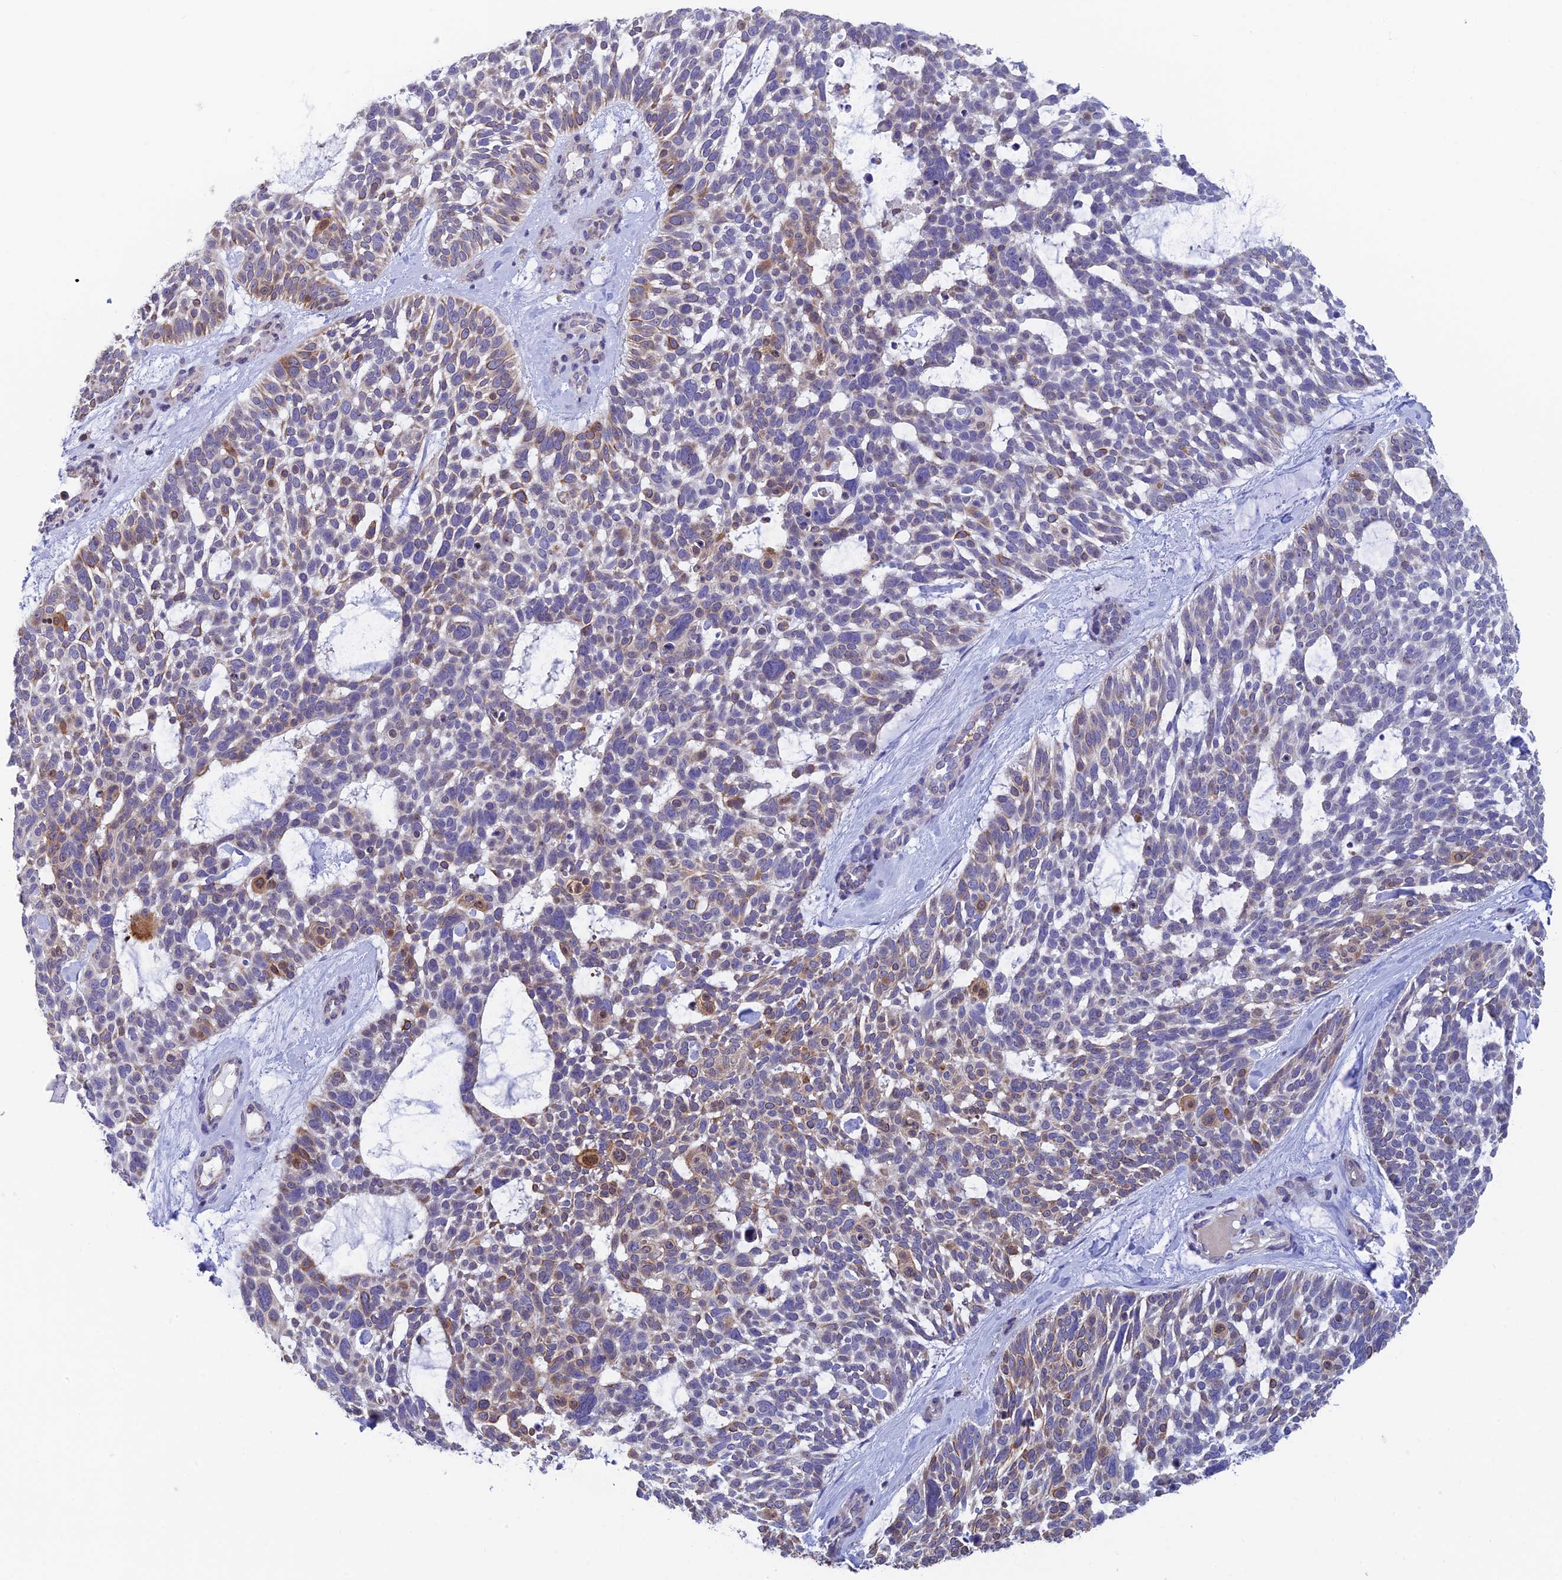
{"staining": {"intensity": "weak", "quantity": "25%-75%", "location": "cytoplasmic/membranous"}, "tissue": "skin cancer", "cell_type": "Tumor cells", "image_type": "cancer", "snomed": [{"axis": "morphology", "description": "Basal cell carcinoma"}, {"axis": "topography", "description": "Skin"}], "caption": "Immunohistochemistry (IHC) (DAB (3,3'-diaminobenzidine)) staining of basal cell carcinoma (skin) reveals weak cytoplasmic/membranous protein staining in about 25%-75% of tumor cells. (DAB (3,3'-diaminobenzidine) IHC with brightfield microscopy, high magnification).", "gene": "REXO5", "patient": {"sex": "male", "age": 88}}